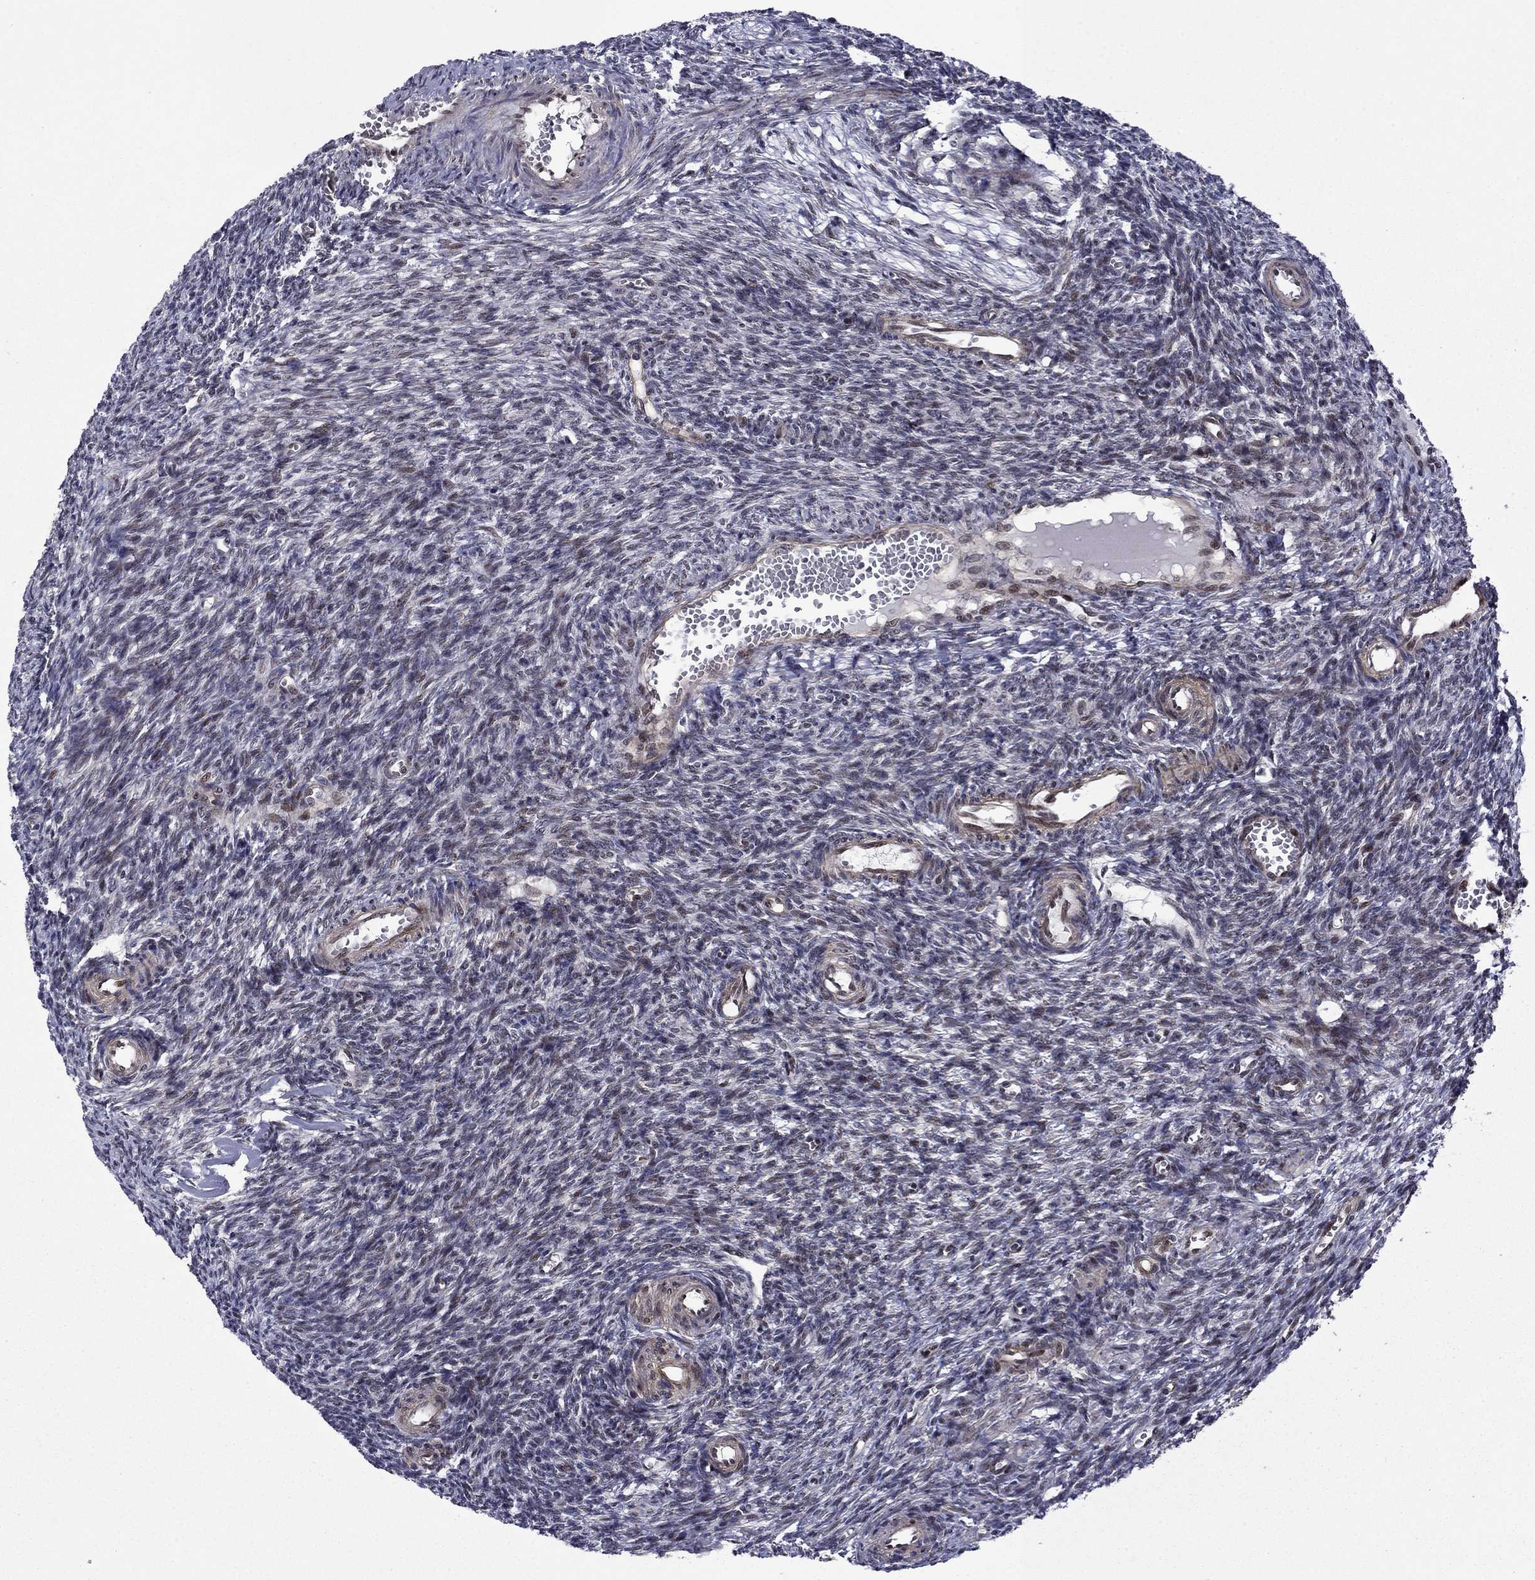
{"staining": {"intensity": "negative", "quantity": "none", "location": "none"}, "tissue": "ovary", "cell_type": "Ovarian stroma cells", "image_type": "normal", "snomed": [{"axis": "morphology", "description": "Normal tissue, NOS"}, {"axis": "topography", "description": "Ovary"}], "caption": "A high-resolution histopathology image shows immunohistochemistry (IHC) staining of benign ovary, which shows no significant expression in ovarian stroma cells.", "gene": "SURF2", "patient": {"sex": "female", "age": 27}}